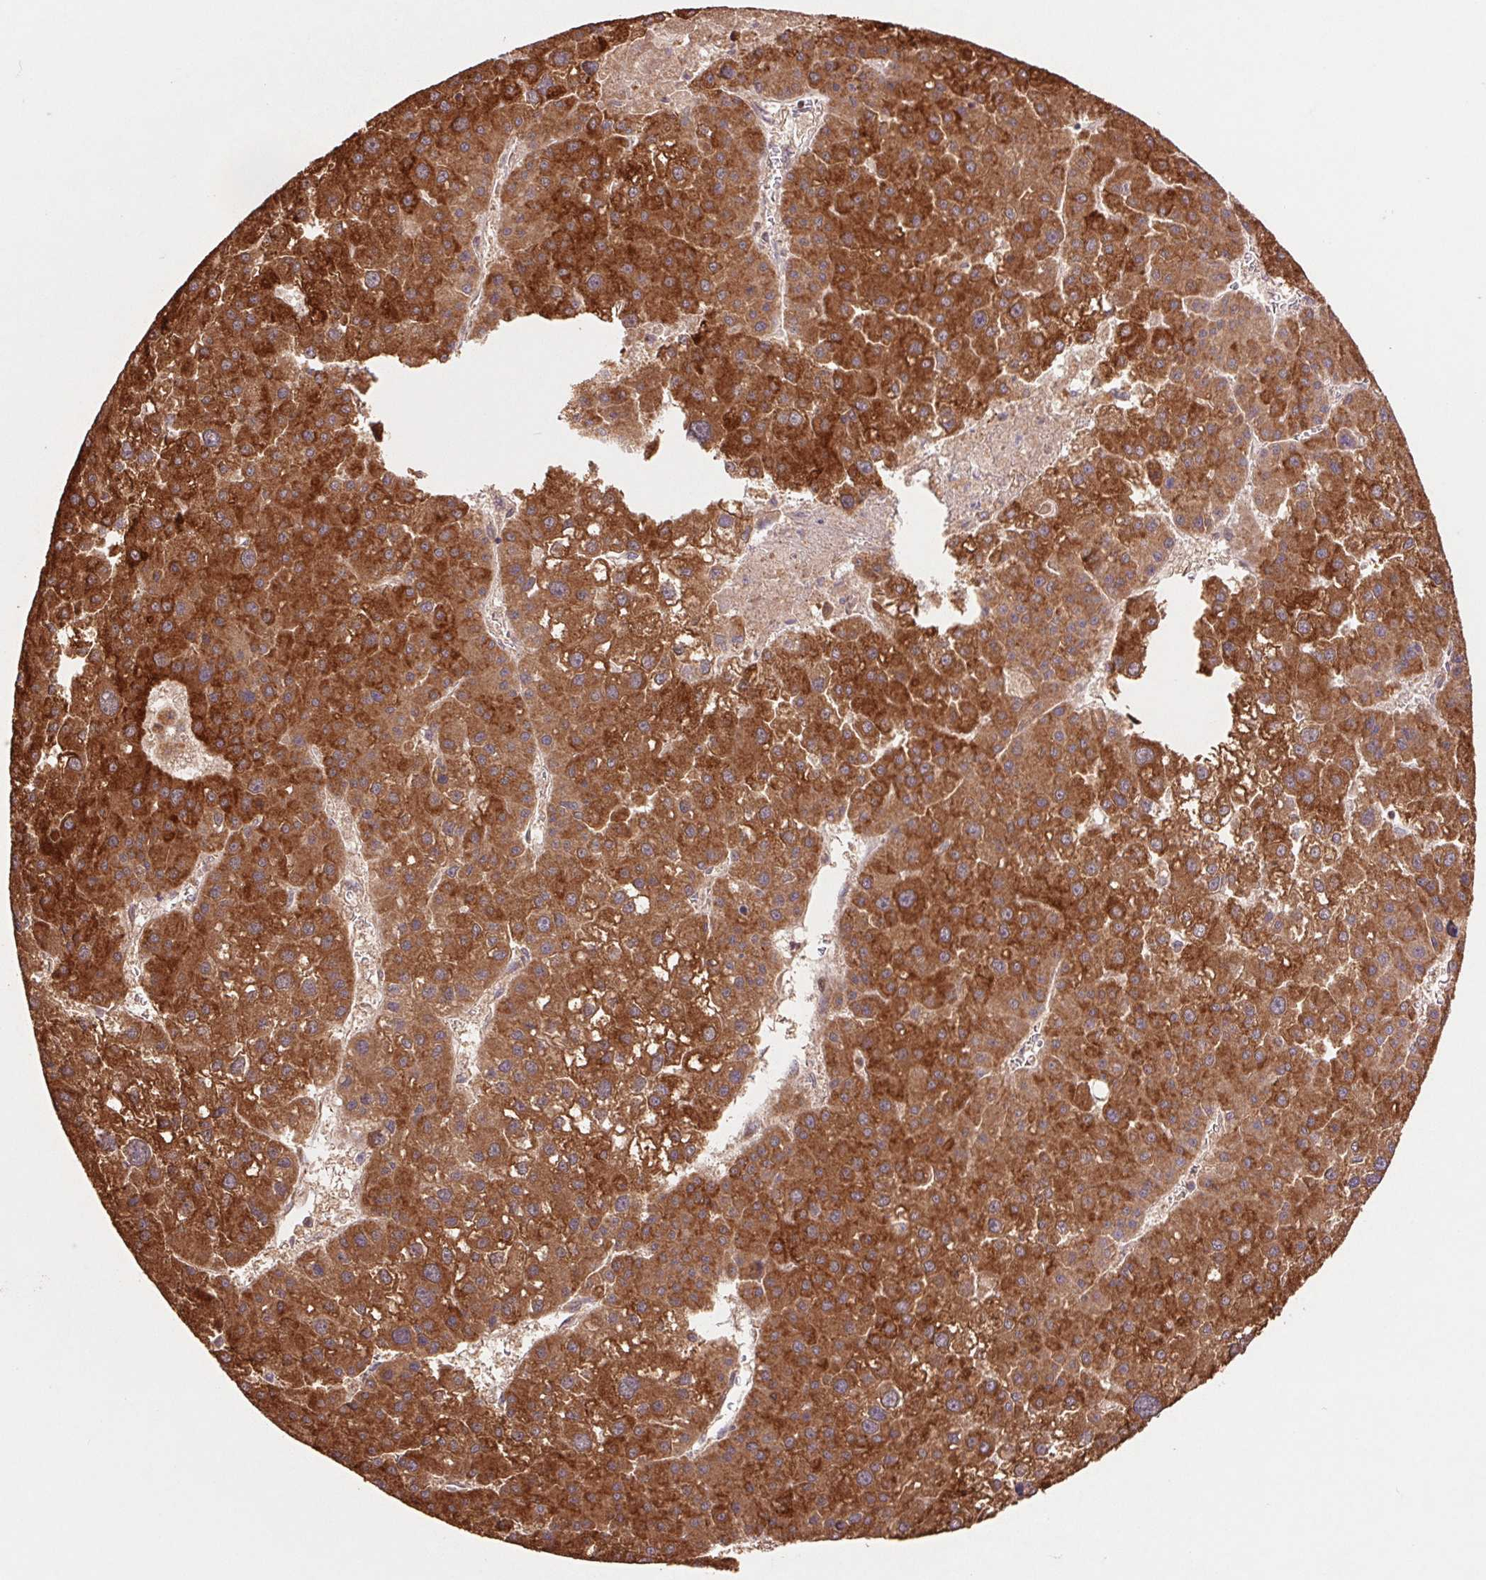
{"staining": {"intensity": "strong", "quantity": ">75%", "location": "cytoplasmic/membranous"}, "tissue": "liver cancer", "cell_type": "Tumor cells", "image_type": "cancer", "snomed": [{"axis": "morphology", "description": "Carcinoma, Hepatocellular, NOS"}, {"axis": "topography", "description": "Liver"}], "caption": "Protein expression analysis of human liver hepatocellular carcinoma reveals strong cytoplasmic/membranous positivity in about >75% of tumor cells.", "gene": "PDHA1", "patient": {"sex": "male", "age": 73}}